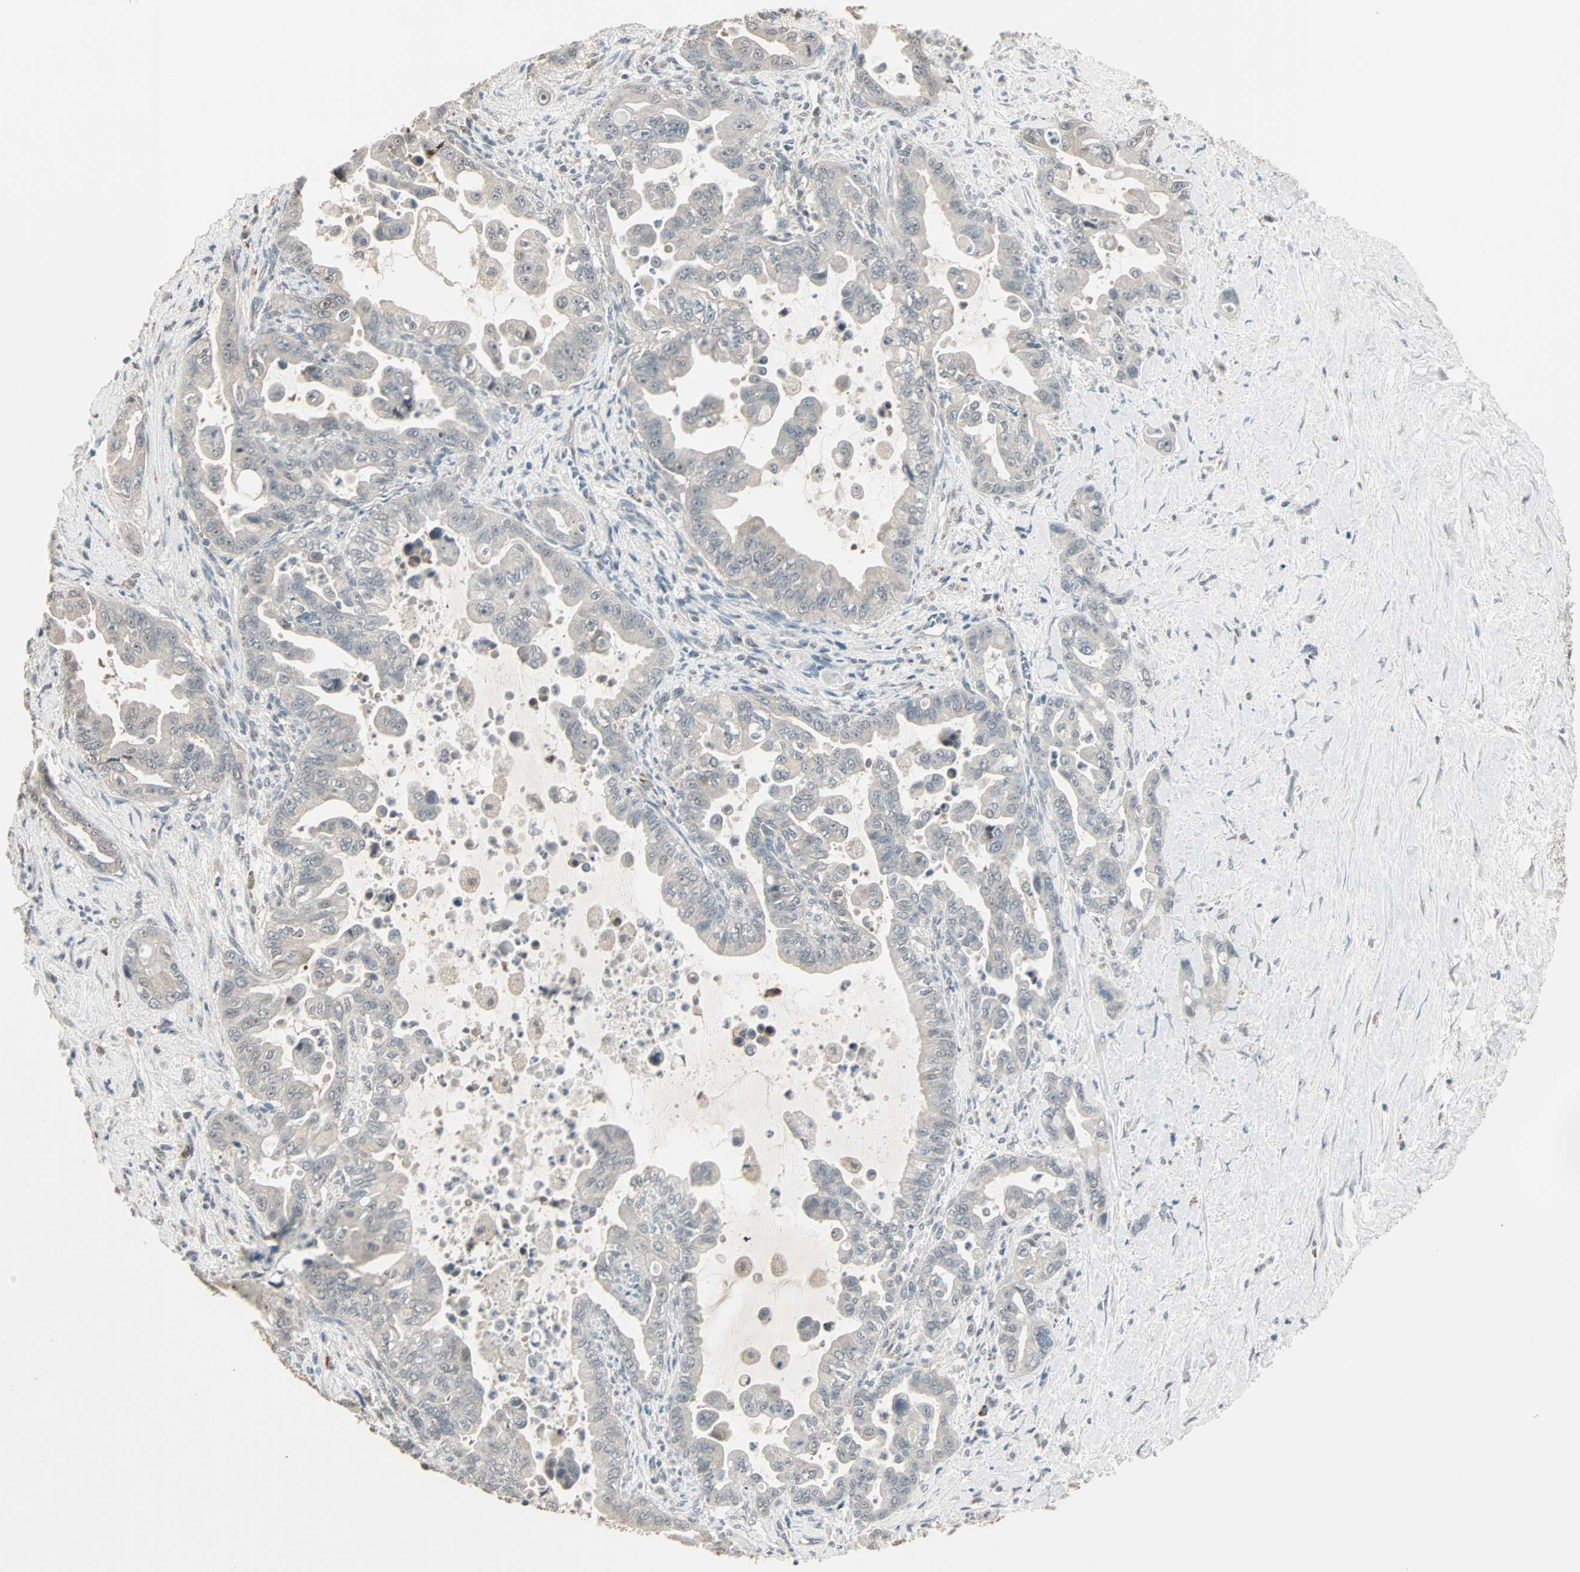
{"staining": {"intensity": "weak", "quantity": ">75%", "location": "cytoplasmic/membranous,nuclear"}, "tissue": "pancreatic cancer", "cell_type": "Tumor cells", "image_type": "cancer", "snomed": [{"axis": "morphology", "description": "Adenocarcinoma, NOS"}, {"axis": "topography", "description": "Pancreas"}], "caption": "DAB immunohistochemical staining of pancreatic cancer reveals weak cytoplasmic/membranous and nuclear protein positivity in about >75% of tumor cells.", "gene": "KDM4A", "patient": {"sex": "male", "age": 70}}